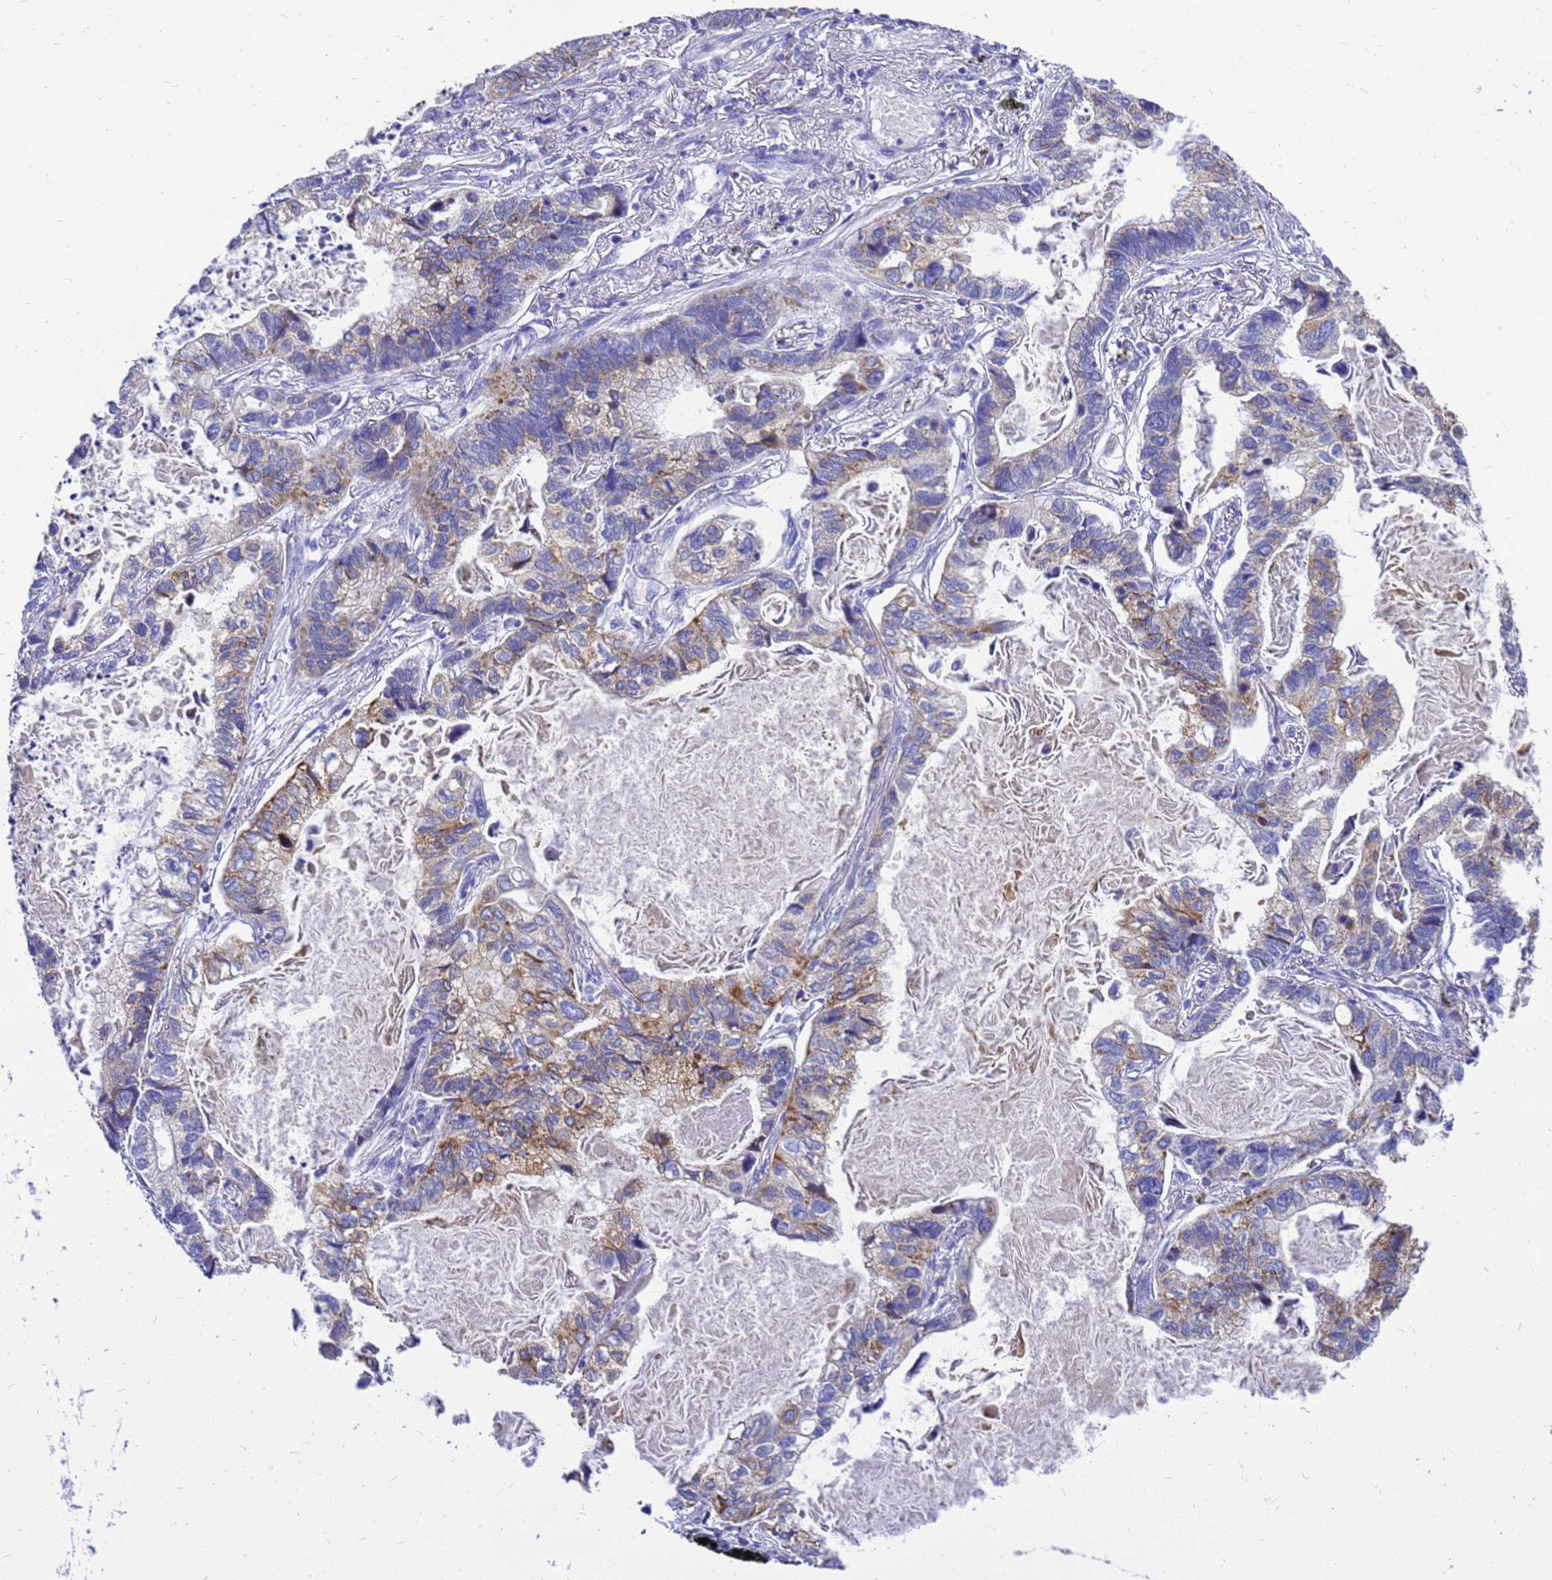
{"staining": {"intensity": "moderate", "quantity": "<25%", "location": "cytoplasmic/membranous"}, "tissue": "lung cancer", "cell_type": "Tumor cells", "image_type": "cancer", "snomed": [{"axis": "morphology", "description": "Adenocarcinoma, NOS"}, {"axis": "topography", "description": "Lung"}], "caption": "Immunohistochemistry (IHC) of human lung adenocarcinoma shows low levels of moderate cytoplasmic/membranous positivity in about <25% of tumor cells. (DAB IHC, brown staining for protein, blue staining for nuclei).", "gene": "OR52E2", "patient": {"sex": "male", "age": 67}}